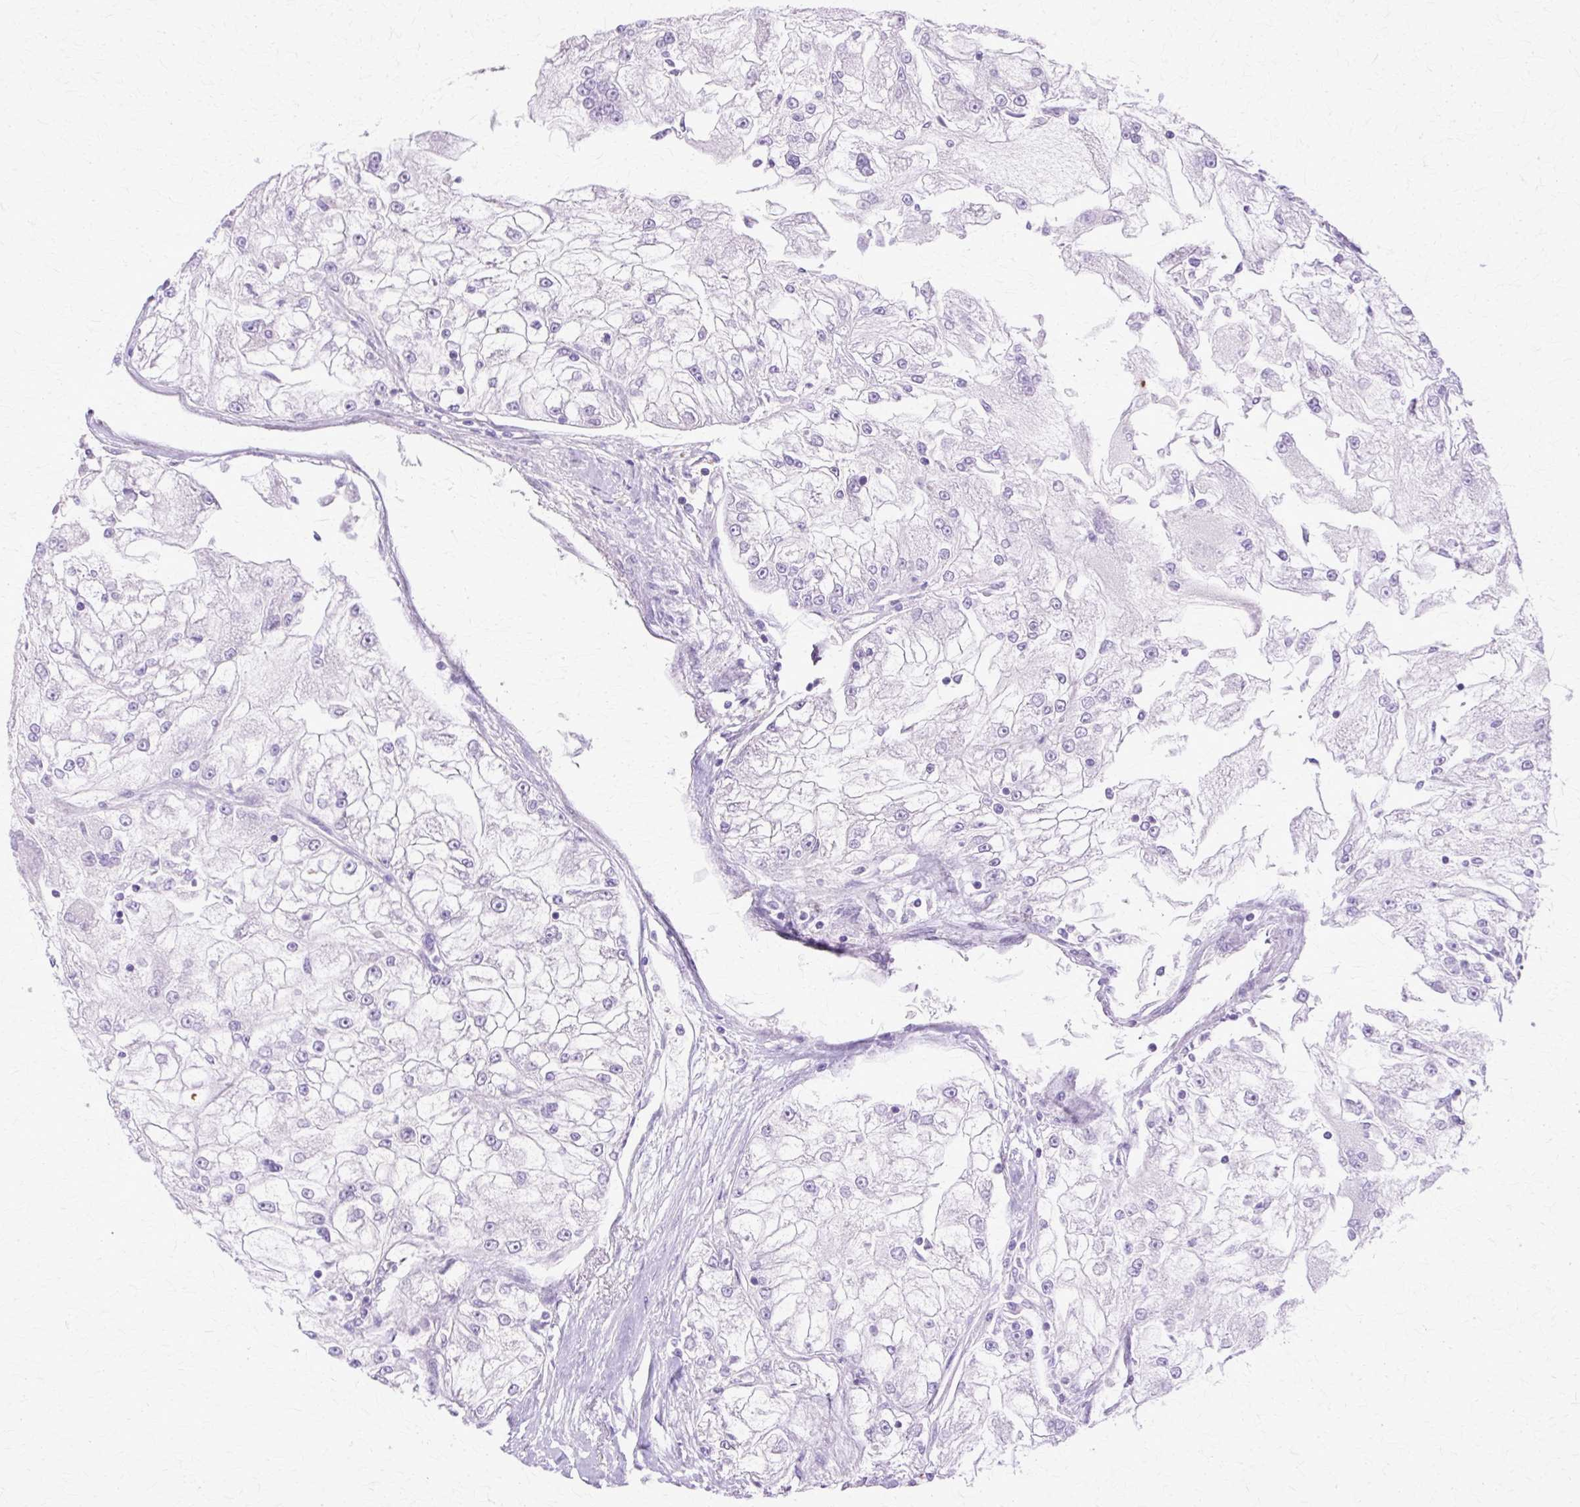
{"staining": {"intensity": "negative", "quantity": "none", "location": "none"}, "tissue": "renal cancer", "cell_type": "Tumor cells", "image_type": "cancer", "snomed": [{"axis": "morphology", "description": "Adenocarcinoma, NOS"}, {"axis": "topography", "description": "Kidney"}], "caption": "Image shows no protein expression in tumor cells of renal adenocarcinoma tissue.", "gene": "HSPA8", "patient": {"sex": "female", "age": 72}}